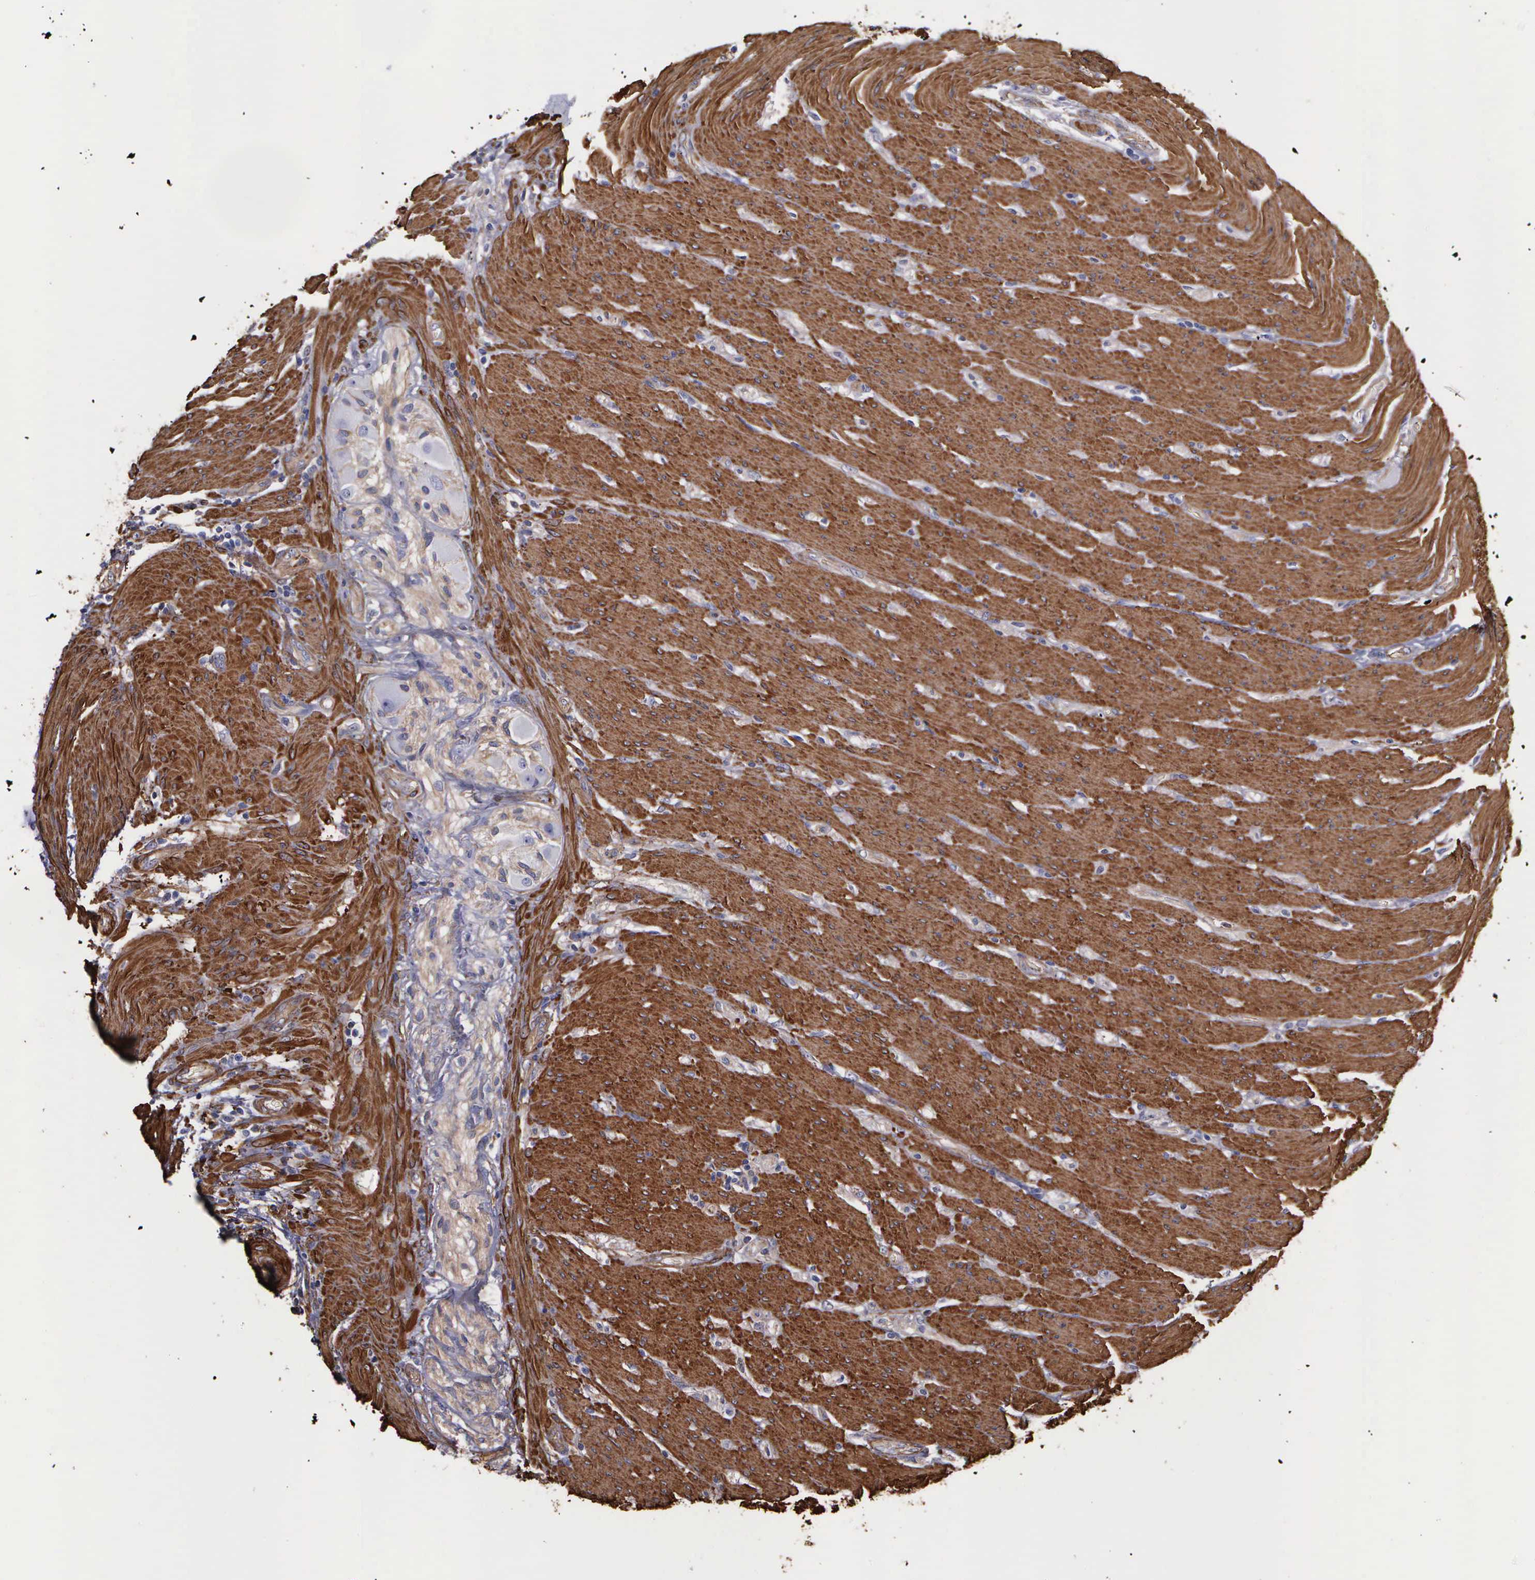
{"staining": {"intensity": "weak", "quantity": ">75%", "location": "cytoplasmic/membranous"}, "tissue": "colorectal cancer", "cell_type": "Tumor cells", "image_type": "cancer", "snomed": [{"axis": "morphology", "description": "Adenocarcinoma, NOS"}, {"axis": "topography", "description": "Colon"}], "caption": "IHC image of neoplastic tissue: human colorectal adenocarcinoma stained using IHC shows low levels of weak protein expression localized specifically in the cytoplasmic/membranous of tumor cells, appearing as a cytoplasmic/membranous brown color.", "gene": "FLNA", "patient": {"sex": "female", "age": 46}}